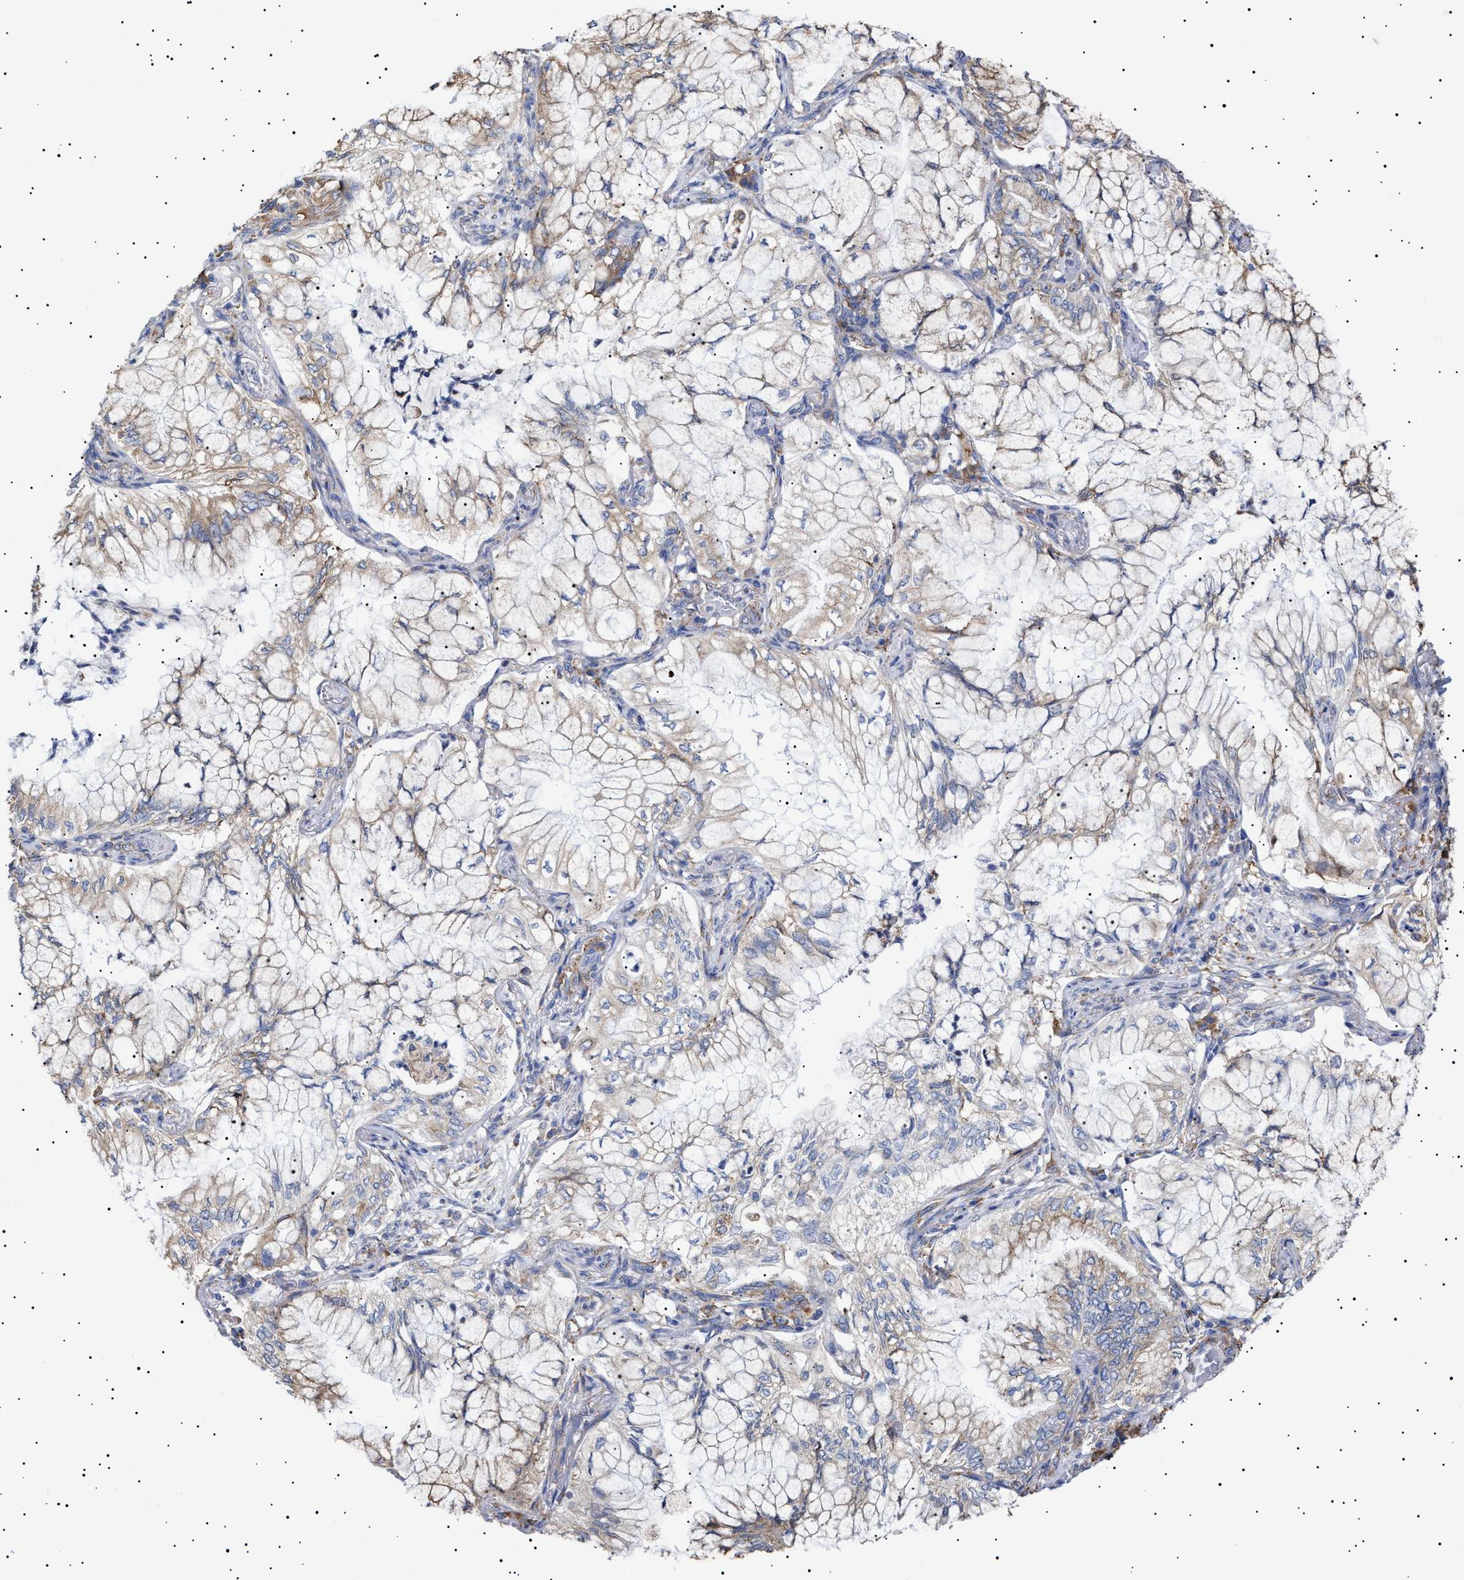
{"staining": {"intensity": "weak", "quantity": "<25%", "location": "cytoplasmic/membranous"}, "tissue": "lung cancer", "cell_type": "Tumor cells", "image_type": "cancer", "snomed": [{"axis": "morphology", "description": "Adenocarcinoma, NOS"}, {"axis": "topography", "description": "Lung"}], "caption": "This is an immunohistochemistry (IHC) histopathology image of human lung cancer. There is no expression in tumor cells.", "gene": "ERCC6L2", "patient": {"sex": "female", "age": 70}}